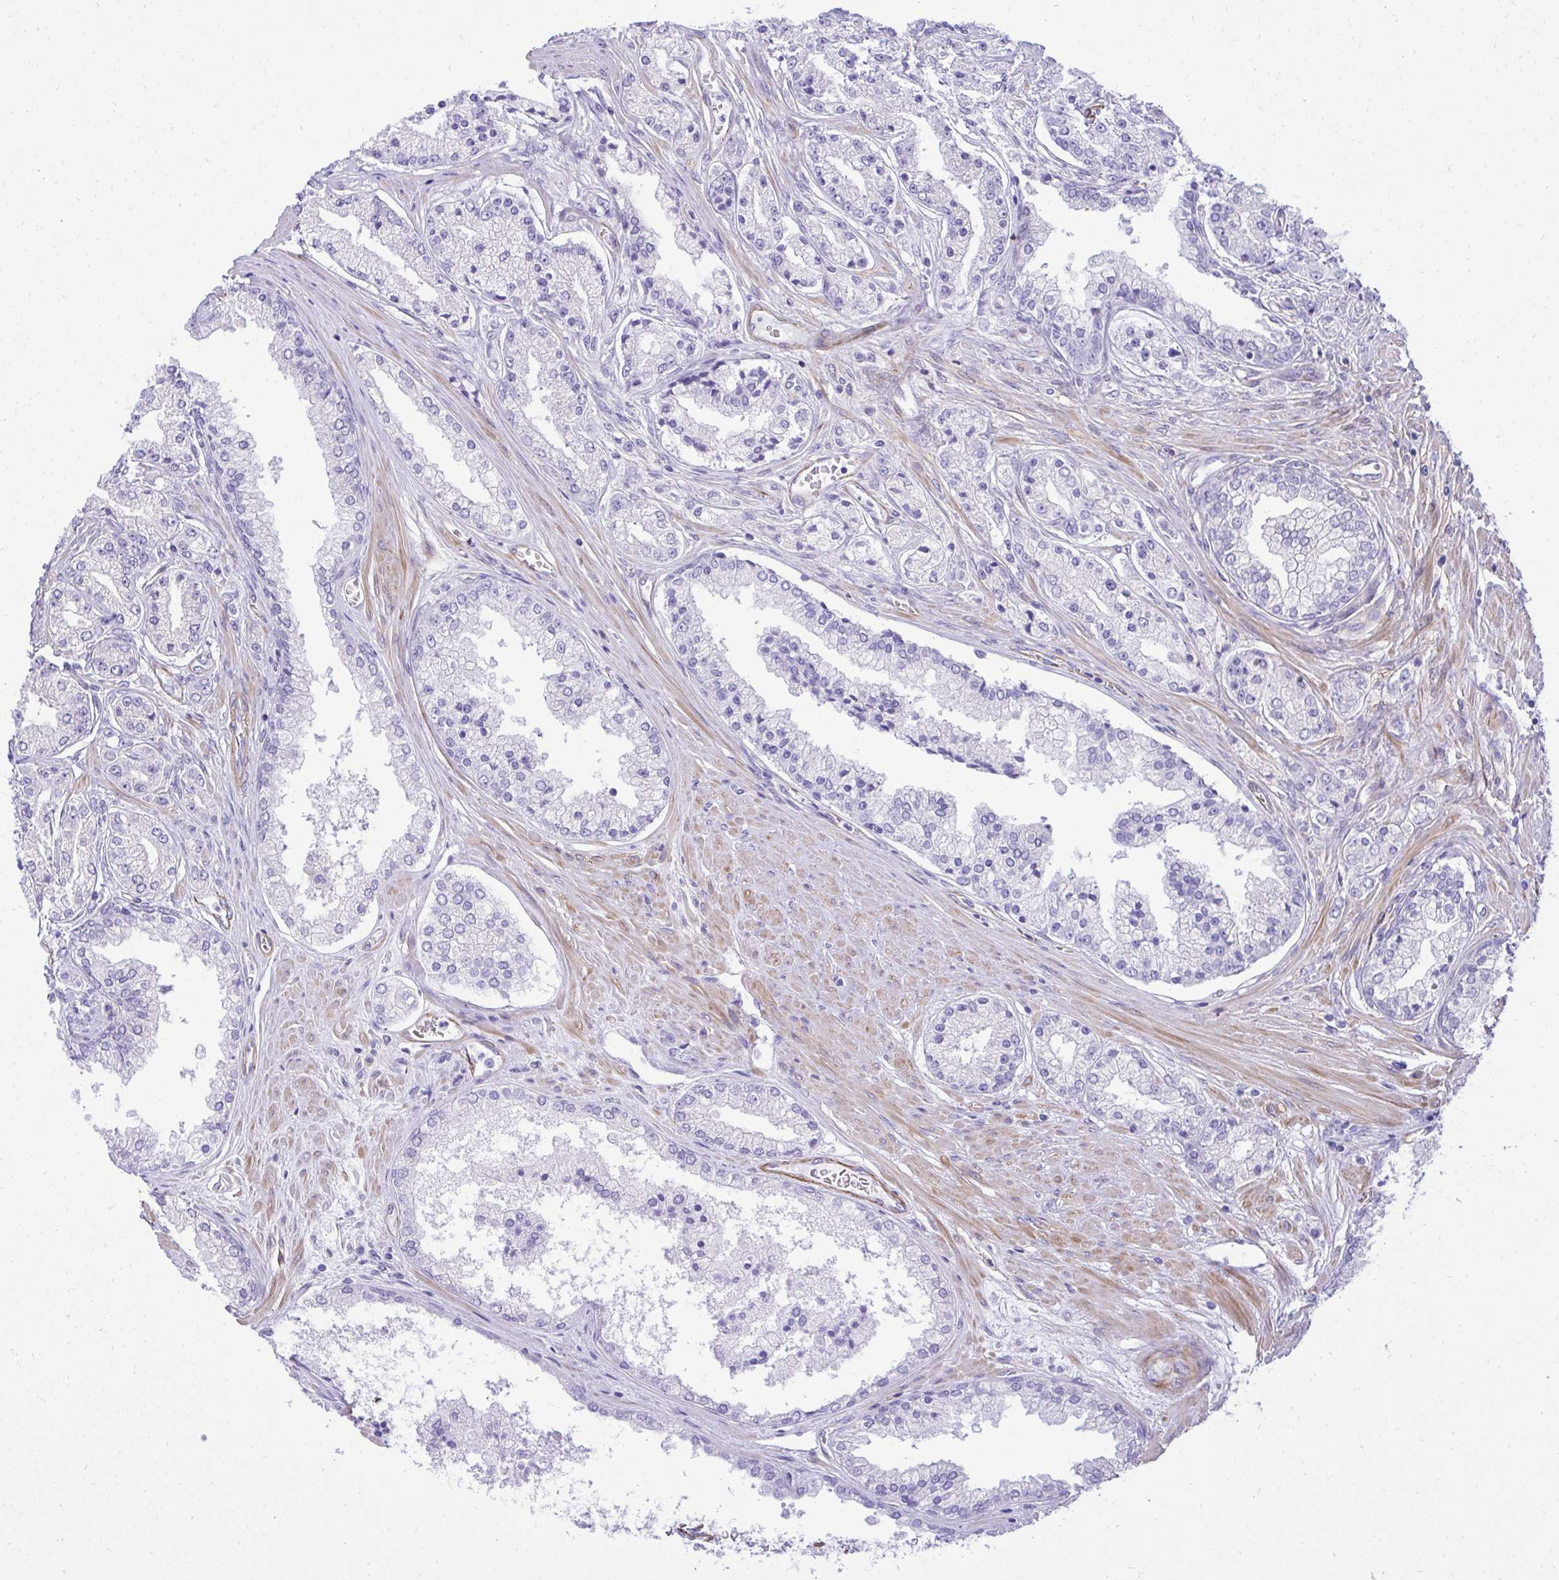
{"staining": {"intensity": "negative", "quantity": "none", "location": "none"}, "tissue": "prostate cancer", "cell_type": "Tumor cells", "image_type": "cancer", "snomed": [{"axis": "morphology", "description": "Adenocarcinoma, High grade"}, {"axis": "topography", "description": "Prostate"}], "caption": "A high-resolution photomicrograph shows immunohistochemistry staining of prostate adenocarcinoma (high-grade), which exhibits no significant staining in tumor cells.", "gene": "PITPNM3", "patient": {"sex": "male", "age": 66}}